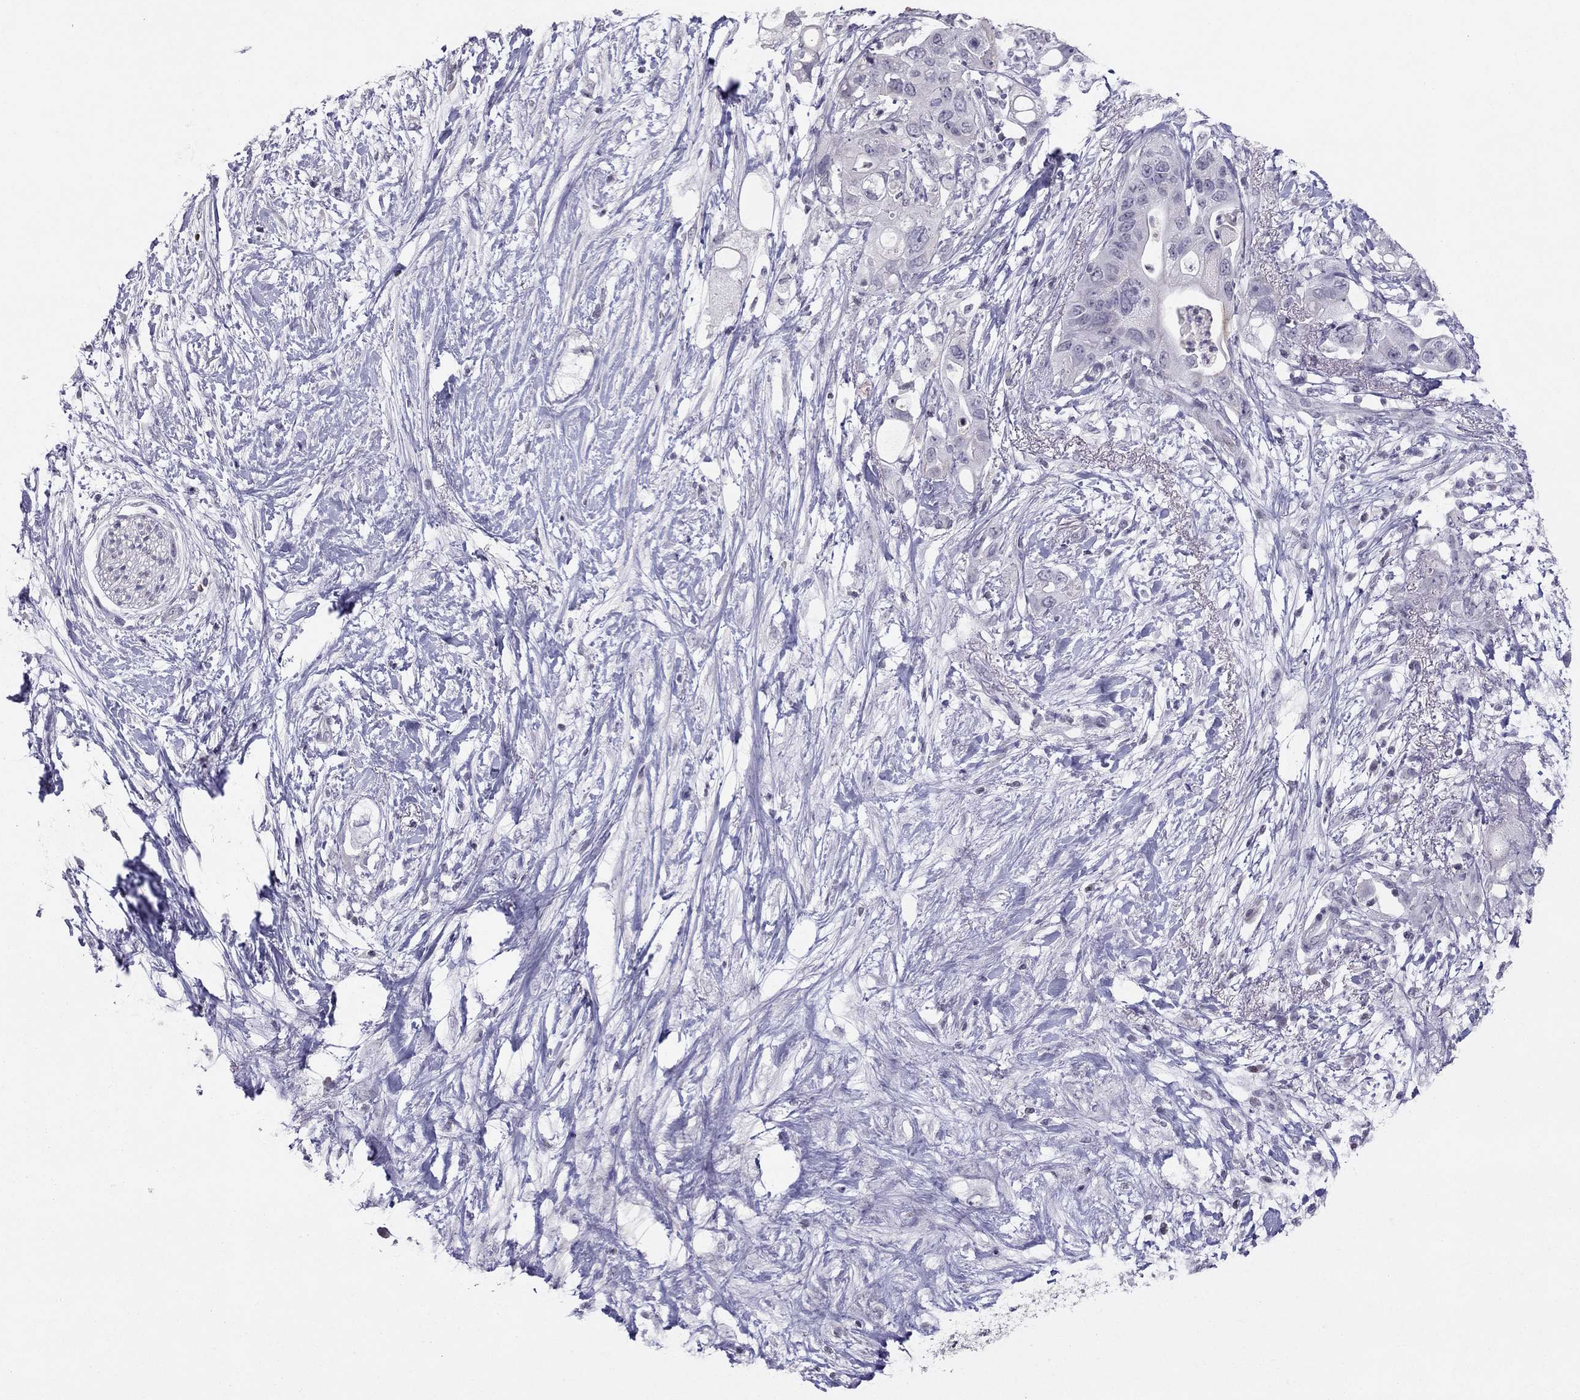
{"staining": {"intensity": "negative", "quantity": "none", "location": "none"}, "tissue": "pancreatic cancer", "cell_type": "Tumor cells", "image_type": "cancer", "snomed": [{"axis": "morphology", "description": "Adenocarcinoma, NOS"}, {"axis": "topography", "description": "Pancreas"}], "caption": "High magnification brightfield microscopy of adenocarcinoma (pancreatic) stained with DAB (3,3'-diaminobenzidine) (brown) and counterstained with hematoxylin (blue): tumor cells show no significant staining.", "gene": "TSHB", "patient": {"sex": "female", "age": 72}}